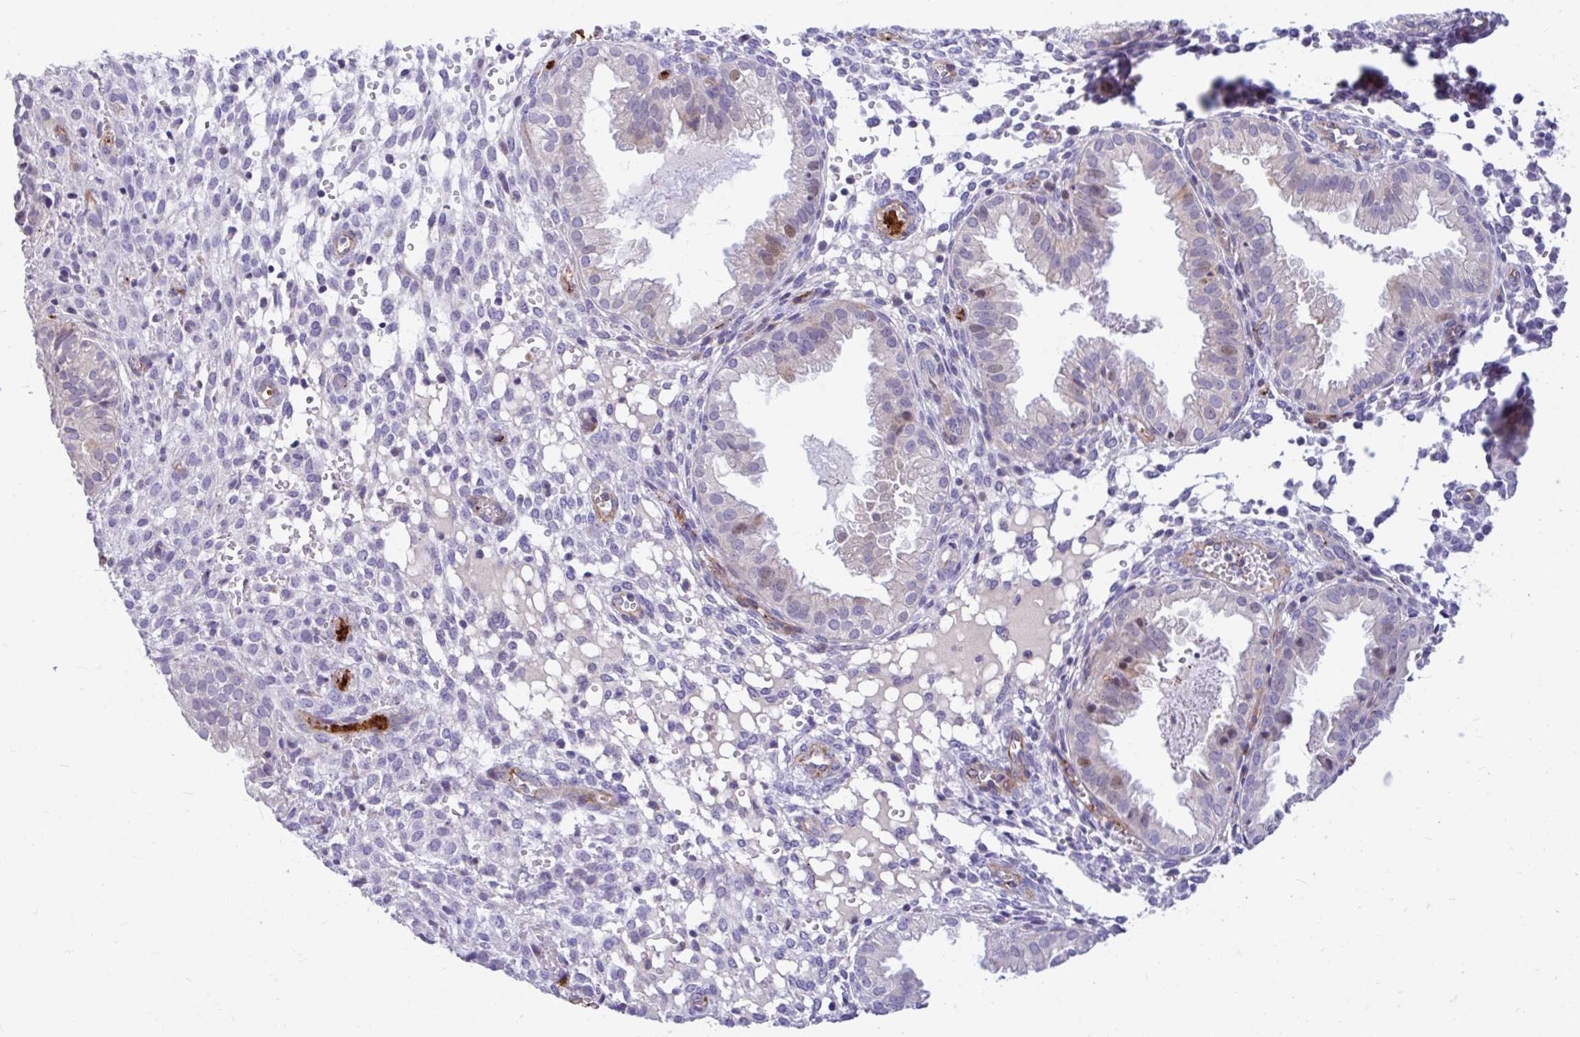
{"staining": {"intensity": "negative", "quantity": "none", "location": "none"}, "tissue": "endometrium", "cell_type": "Cells in endometrial stroma", "image_type": "normal", "snomed": [{"axis": "morphology", "description": "Normal tissue, NOS"}, {"axis": "topography", "description": "Endometrium"}], "caption": "Immunohistochemistry of benign human endometrium displays no positivity in cells in endometrial stroma. (IHC, brightfield microscopy, high magnification).", "gene": "ESPNL", "patient": {"sex": "female", "age": 33}}